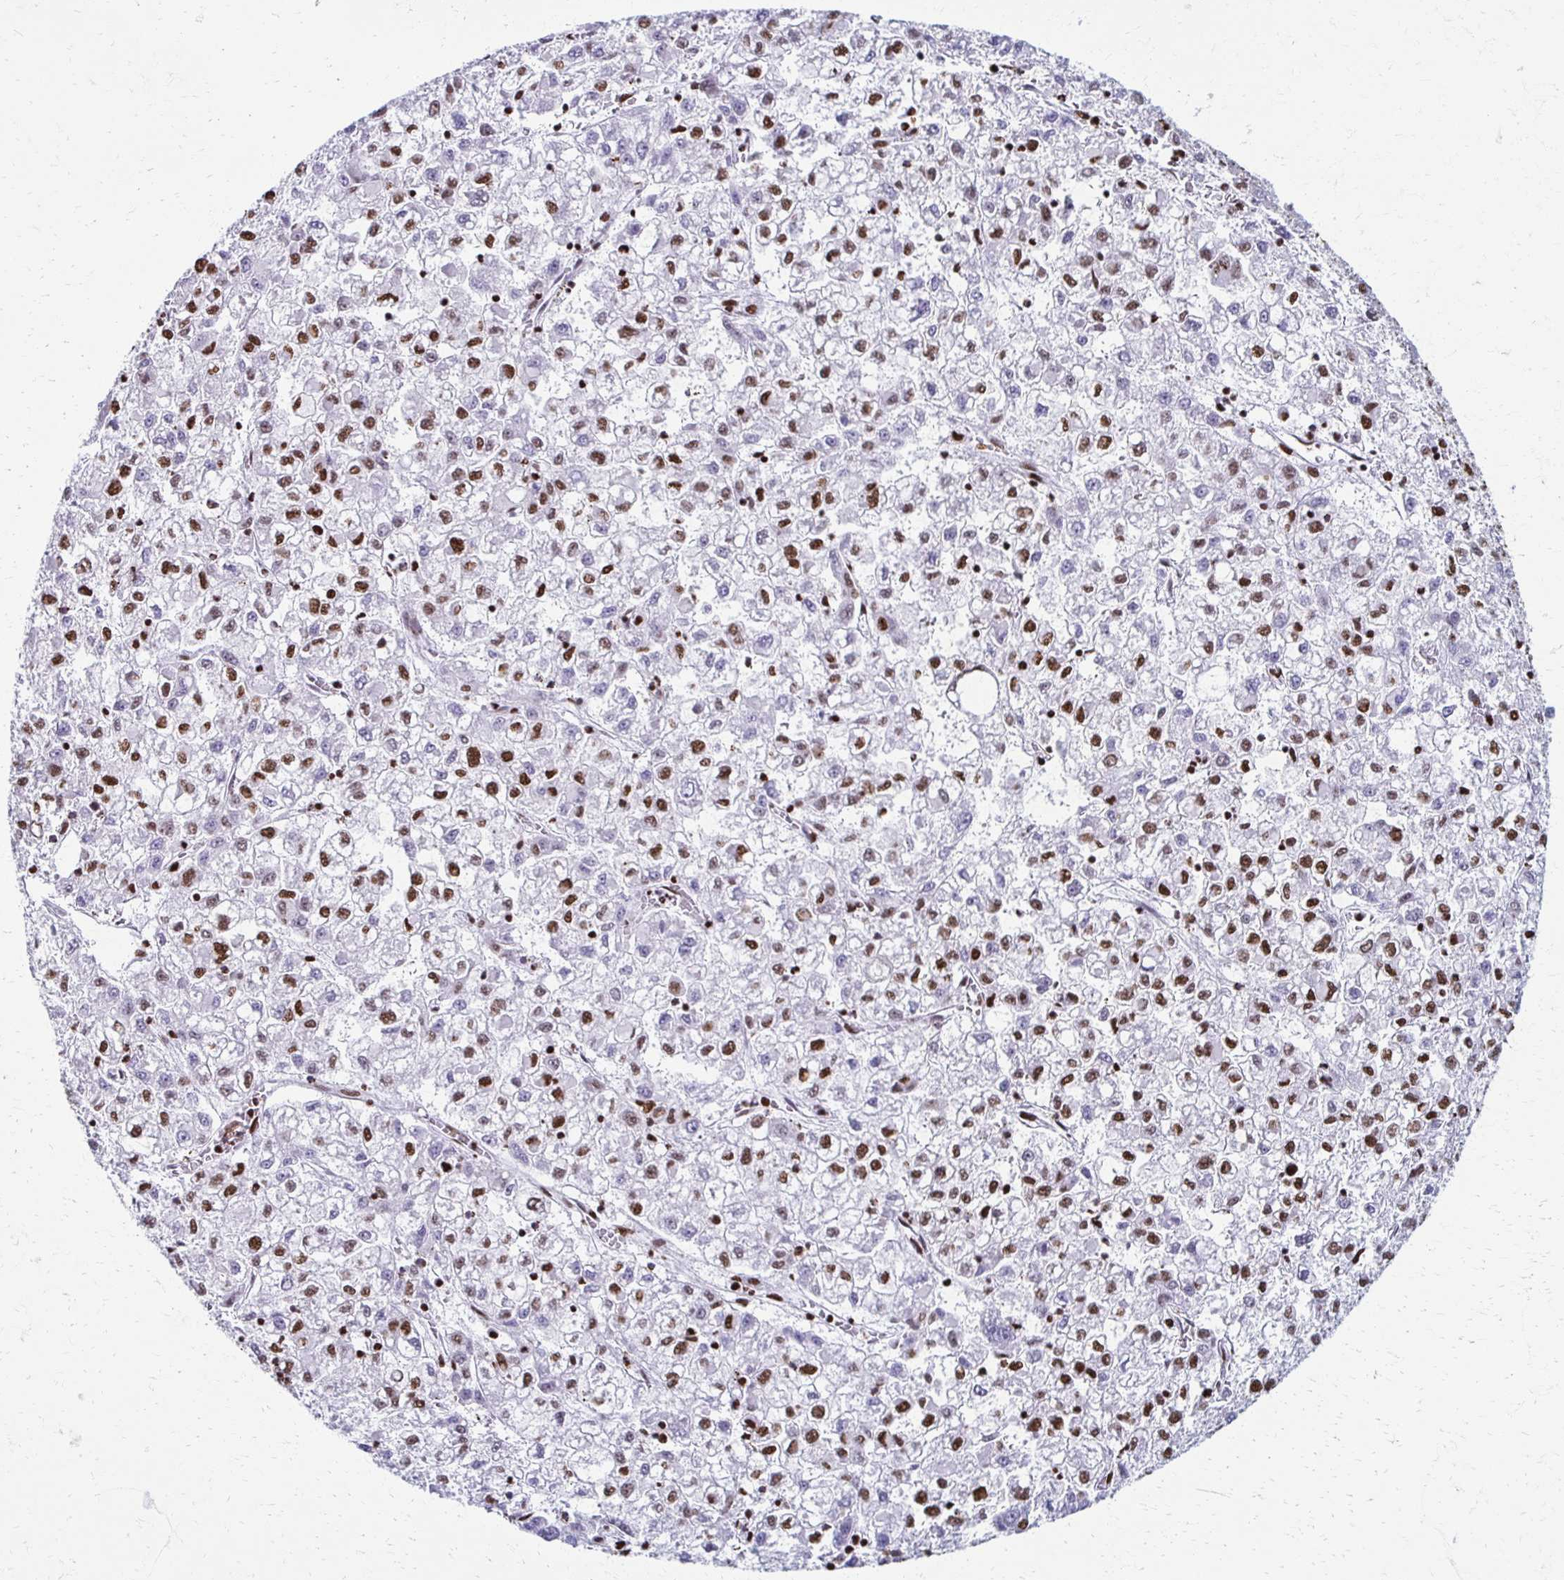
{"staining": {"intensity": "moderate", "quantity": "25%-75%", "location": "nuclear"}, "tissue": "liver cancer", "cell_type": "Tumor cells", "image_type": "cancer", "snomed": [{"axis": "morphology", "description": "Carcinoma, Hepatocellular, NOS"}, {"axis": "topography", "description": "Liver"}], "caption": "Immunohistochemistry (IHC) staining of hepatocellular carcinoma (liver), which exhibits medium levels of moderate nuclear expression in approximately 25%-75% of tumor cells indicating moderate nuclear protein expression. The staining was performed using DAB (3,3'-diaminobenzidine) (brown) for protein detection and nuclei were counterstained in hematoxylin (blue).", "gene": "NONO", "patient": {"sex": "male", "age": 40}}